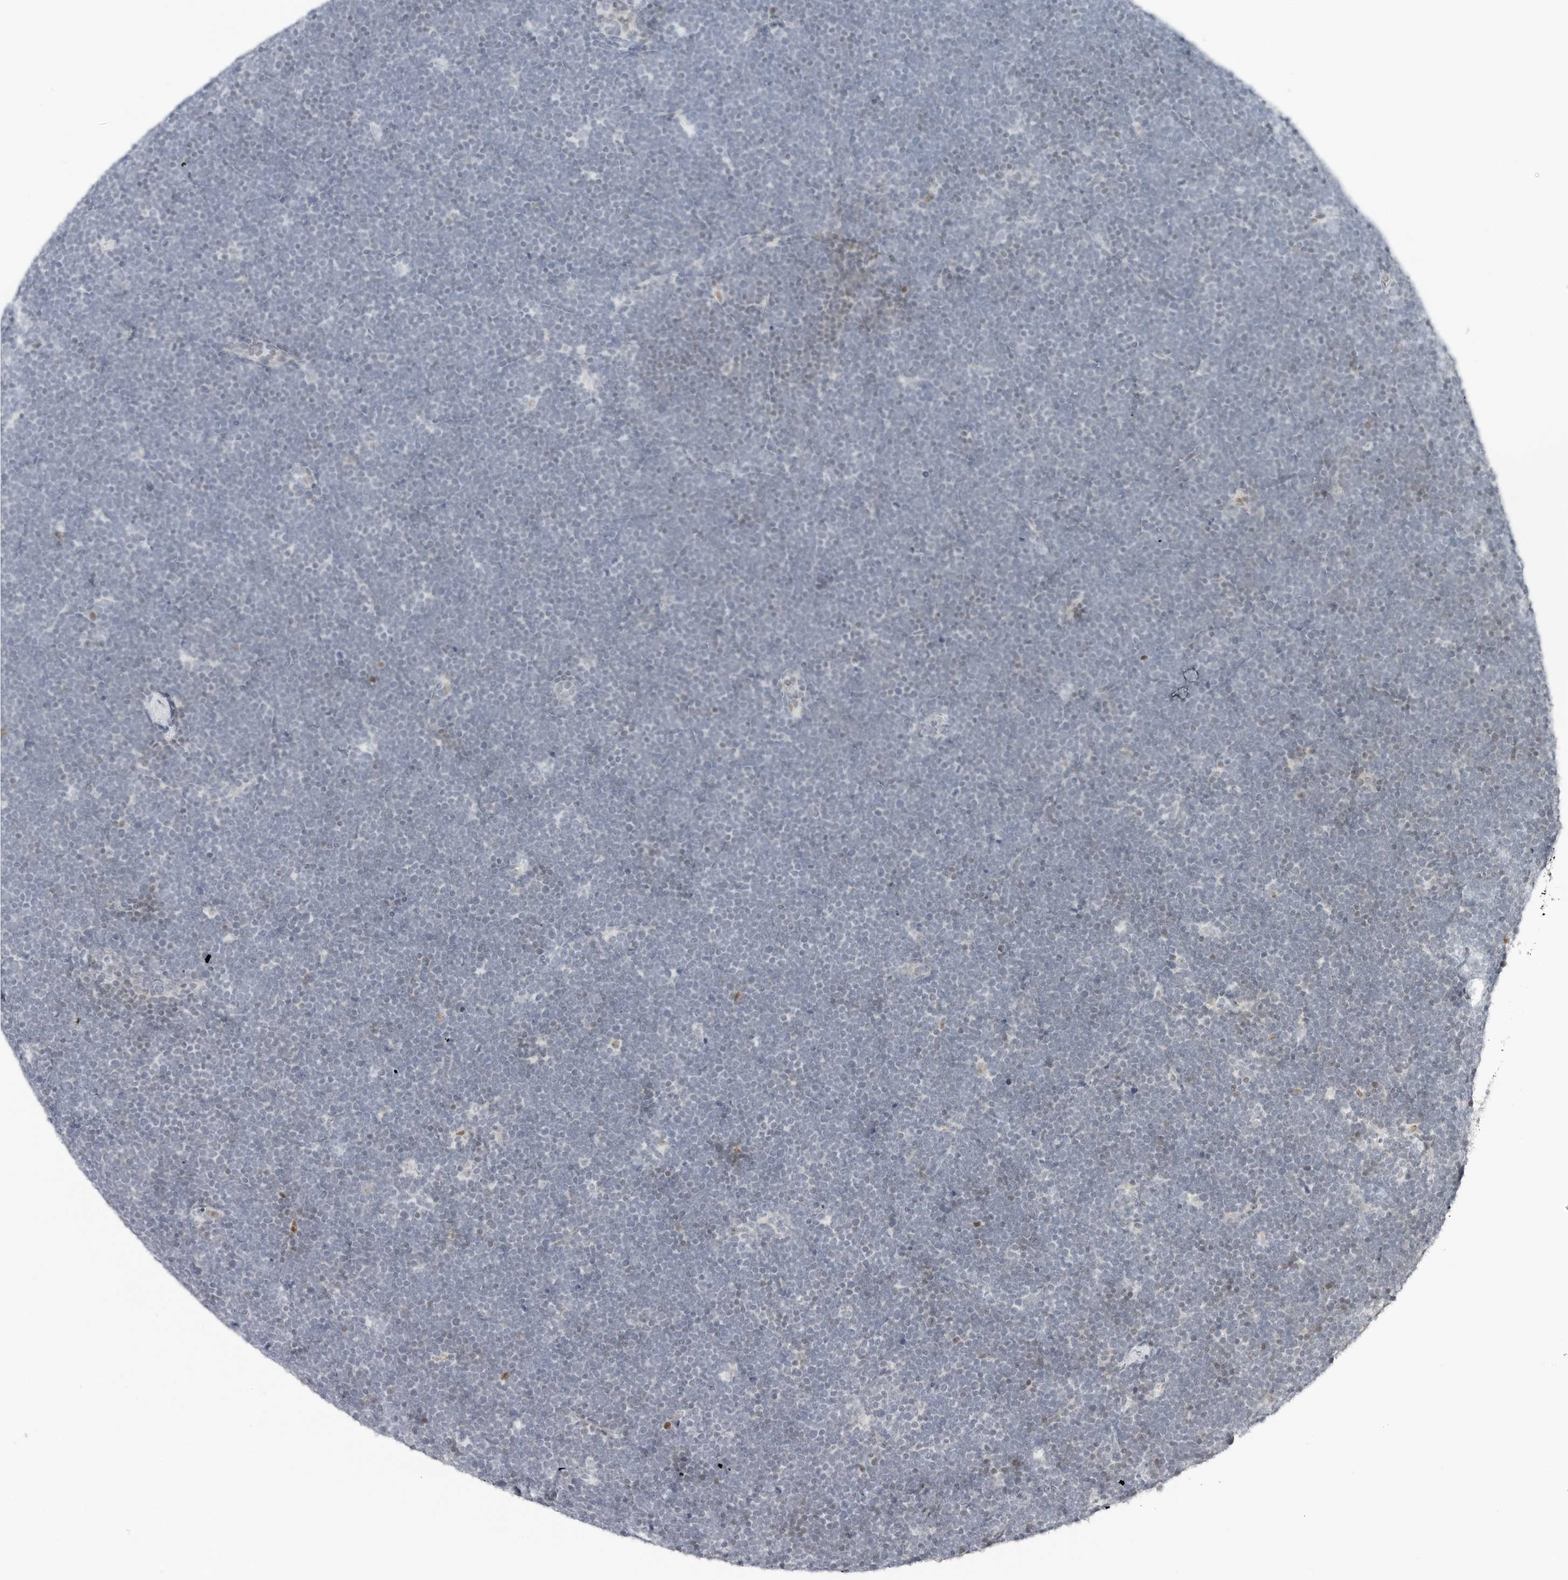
{"staining": {"intensity": "negative", "quantity": "none", "location": "none"}, "tissue": "lymphoma", "cell_type": "Tumor cells", "image_type": "cancer", "snomed": [{"axis": "morphology", "description": "Malignant lymphoma, non-Hodgkin's type, High grade"}, {"axis": "topography", "description": "Lymph node"}], "caption": "IHC of human malignant lymphoma, non-Hodgkin's type (high-grade) shows no staining in tumor cells. (Brightfield microscopy of DAB (3,3'-diaminobenzidine) IHC at high magnification).", "gene": "NTMT2", "patient": {"sex": "male", "age": 13}}